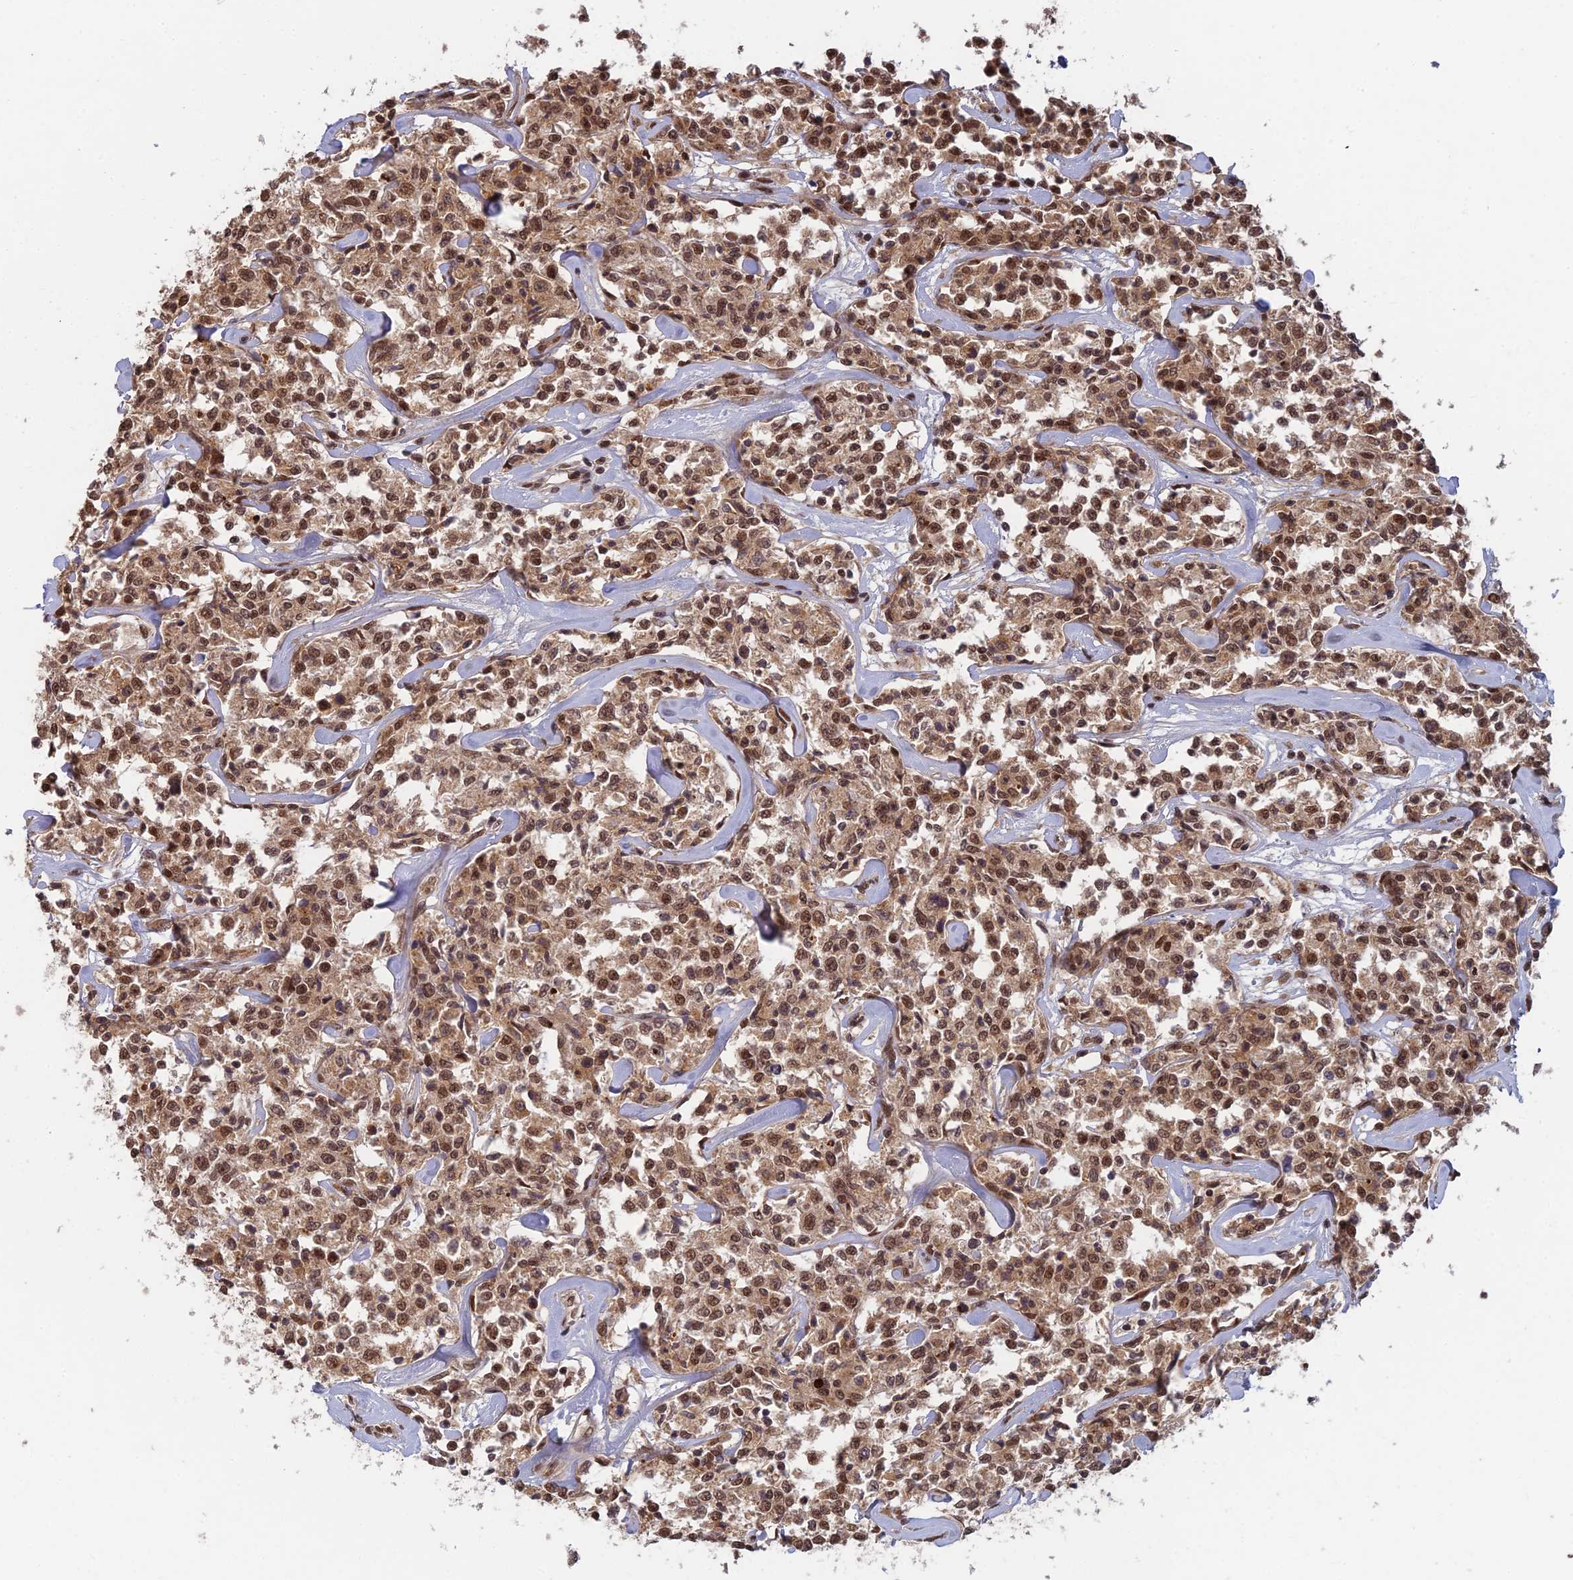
{"staining": {"intensity": "moderate", "quantity": ">75%", "location": "cytoplasmic/membranous,nuclear"}, "tissue": "lymphoma", "cell_type": "Tumor cells", "image_type": "cancer", "snomed": [{"axis": "morphology", "description": "Malignant lymphoma, non-Hodgkin's type, Low grade"}, {"axis": "topography", "description": "Small intestine"}], "caption": "Brown immunohistochemical staining in human malignant lymphoma, non-Hodgkin's type (low-grade) exhibits moderate cytoplasmic/membranous and nuclear staining in about >75% of tumor cells.", "gene": "RANBP3", "patient": {"sex": "female", "age": 59}}